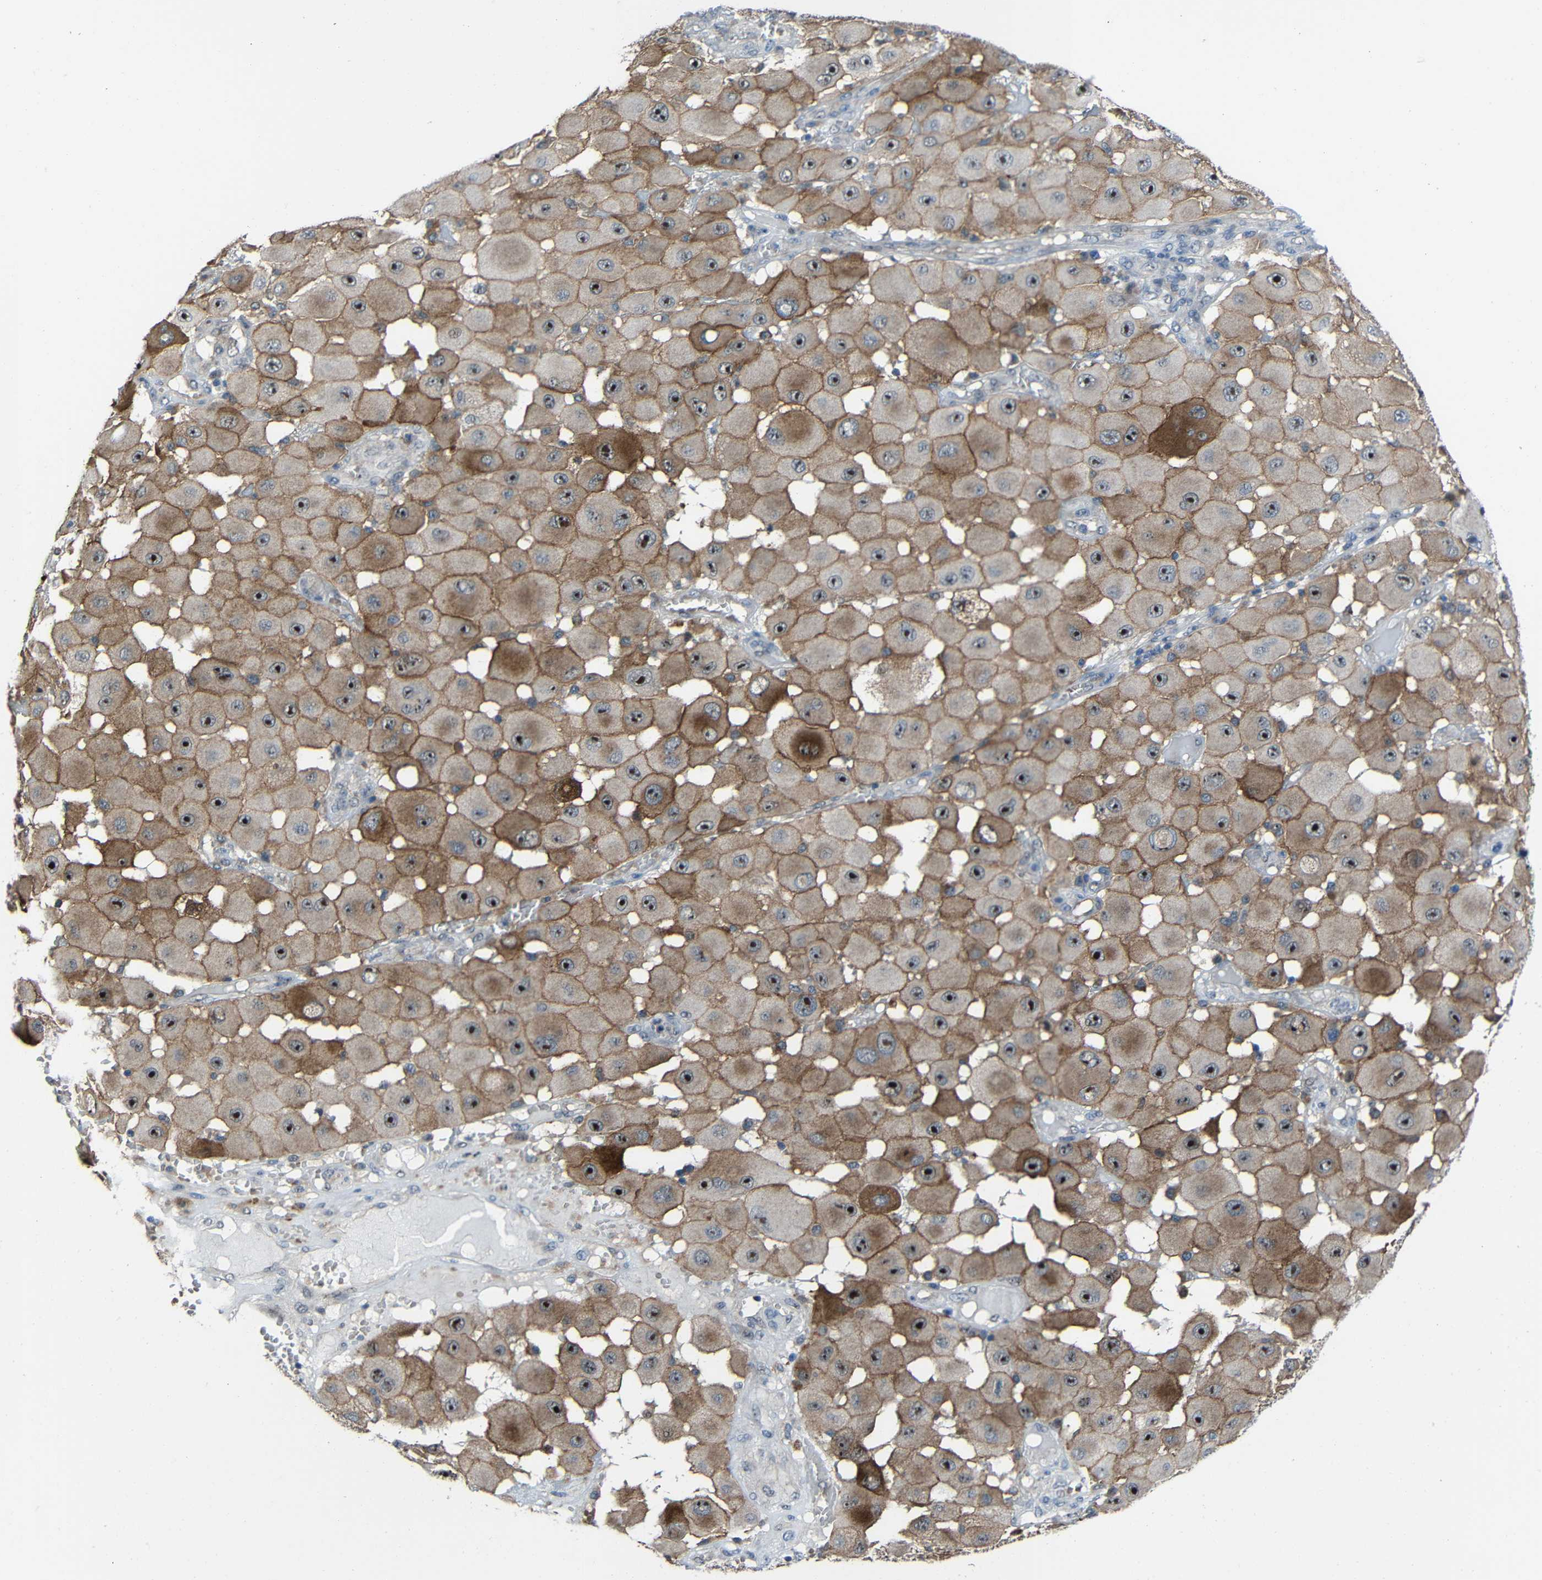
{"staining": {"intensity": "strong", "quantity": ">75%", "location": "cytoplasmic/membranous"}, "tissue": "melanoma", "cell_type": "Tumor cells", "image_type": "cancer", "snomed": [{"axis": "morphology", "description": "Malignant melanoma, NOS"}, {"axis": "topography", "description": "Skin"}], "caption": "Protein staining of melanoma tissue displays strong cytoplasmic/membranous positivity in about >75% of tumor cells.", "gene": "DNAJC5", "patient": {"sex": "female", "age": 81}}